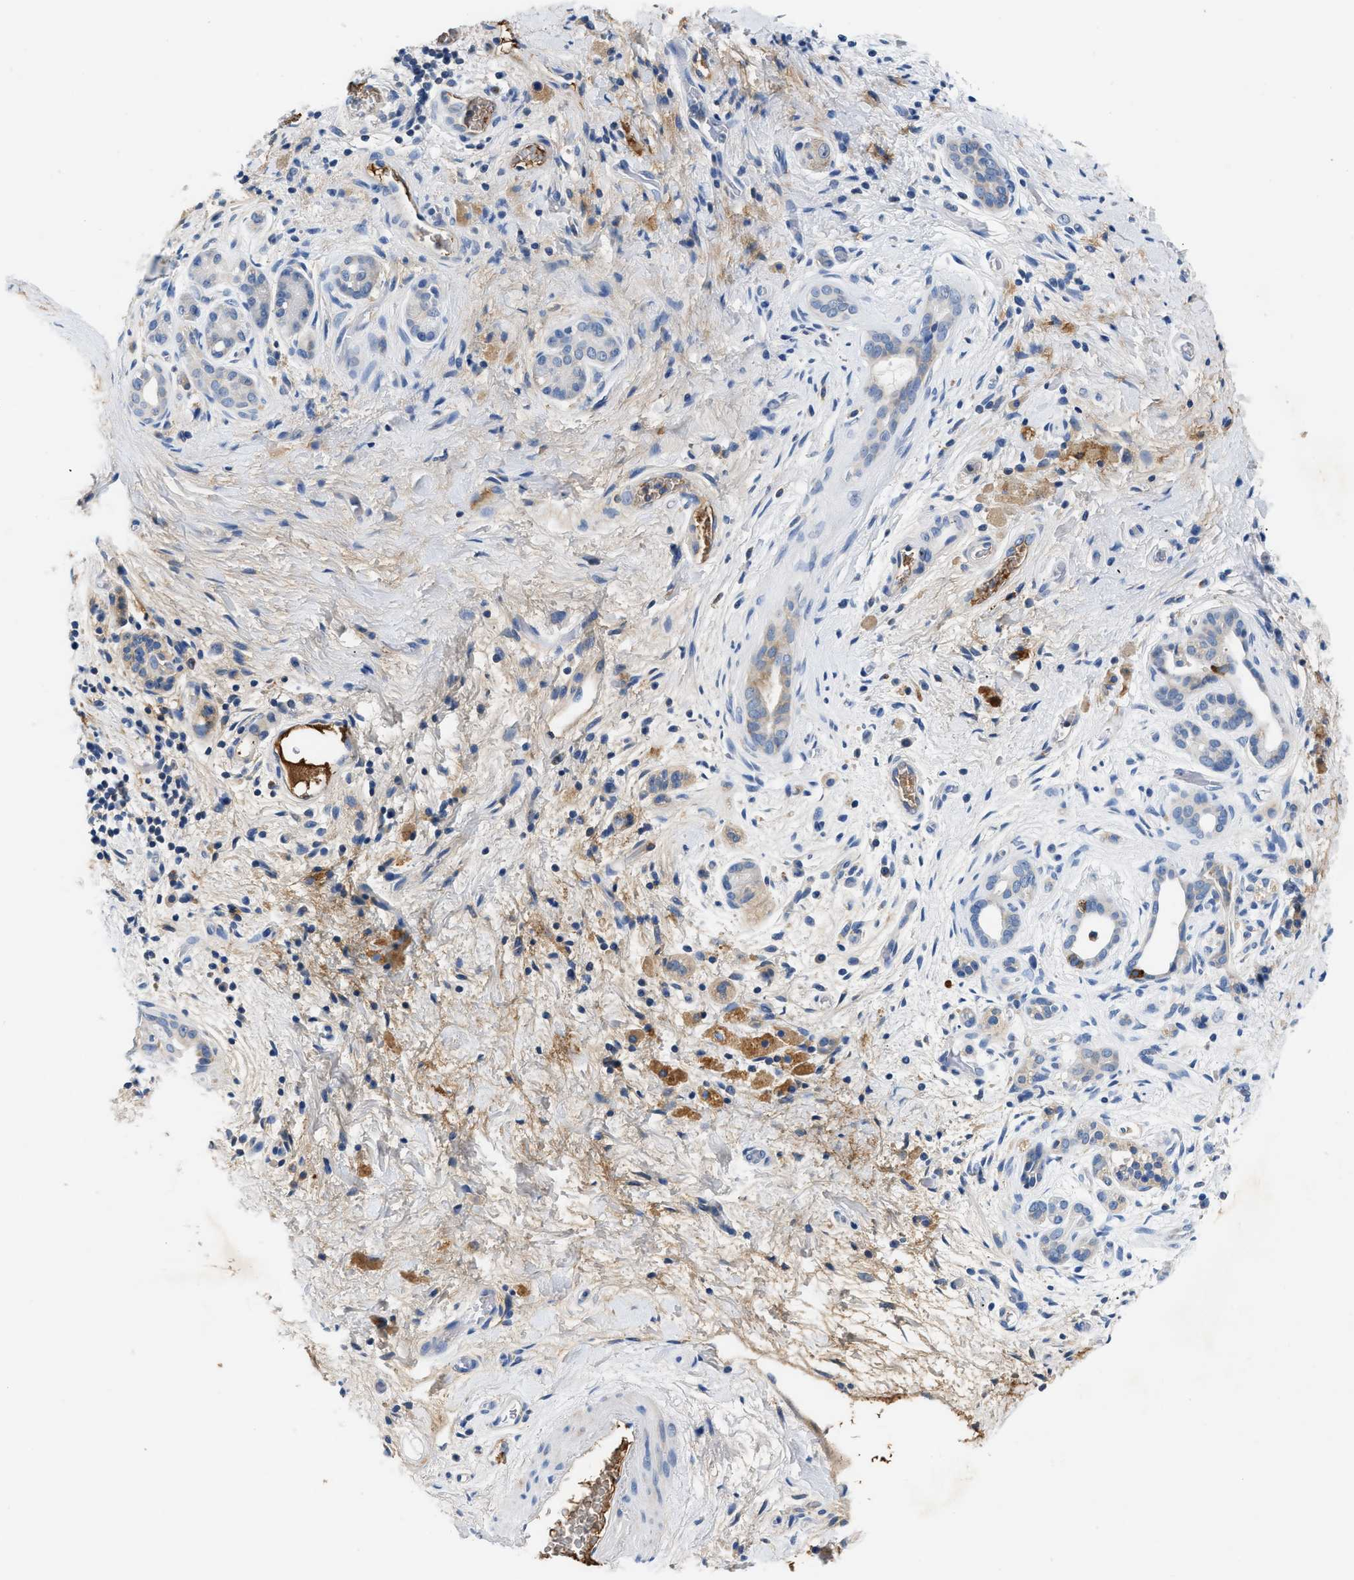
{"staining": {"intensity": "weak", "quantity": "<25%", "location": "cytoplasmic/membranous"}, "tissue": "pancreatic cancer", "cell_type": "Tumor cells", "image_type": "cancer", "snomed": [{"axis": "morphology", "description": "Adenocarcinoma, NOS"}, {"axis": "topography", "description": "Pancreas"}], "caption": "The immunohistochemistry micrograph has no significant expression in tumor cells of pancreatic cancer tissue.", "gene": "TUT7", "patient": {"sex": "male", "age": 55}}